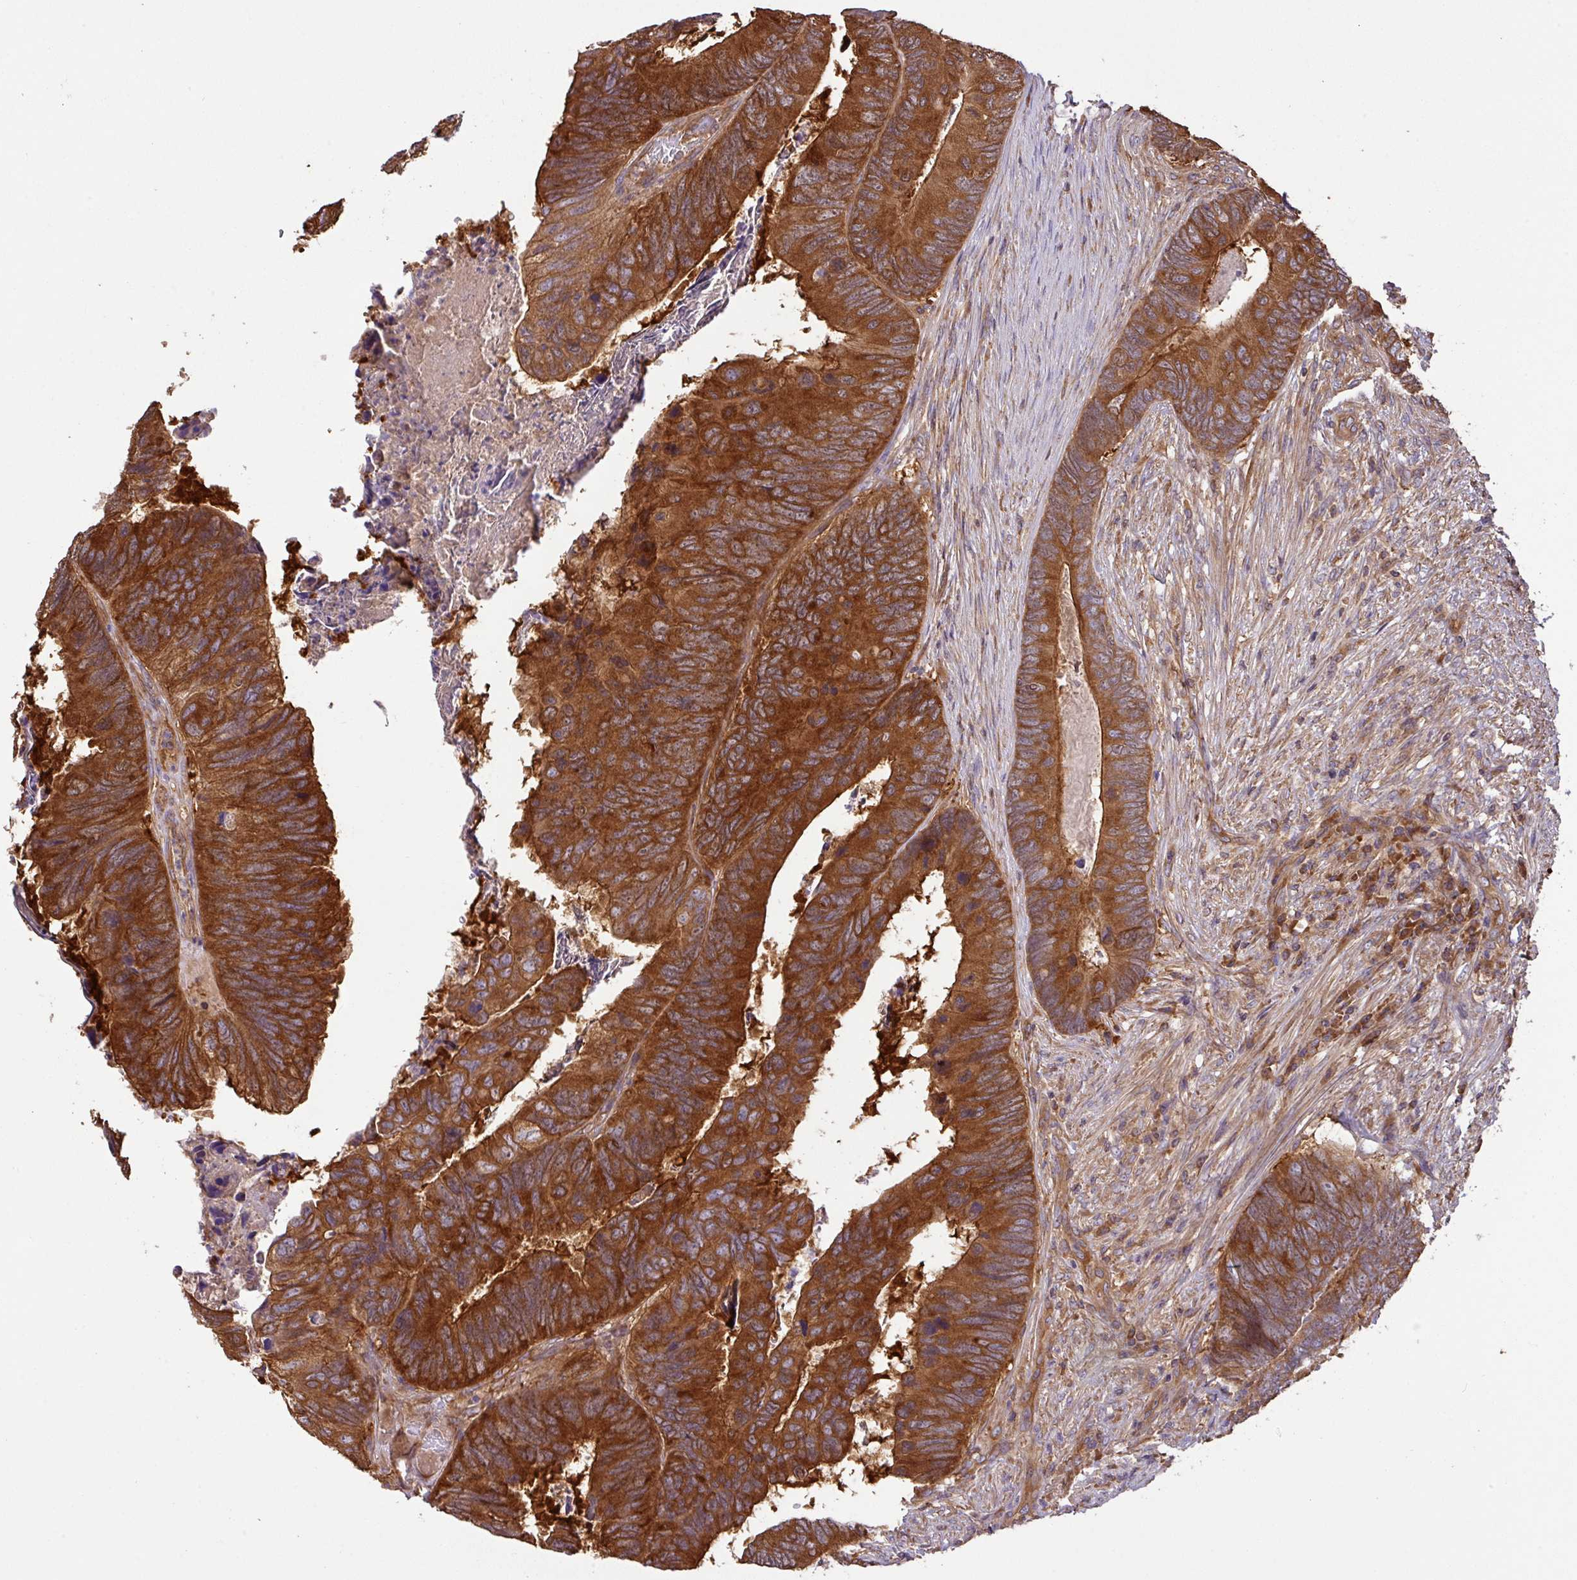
{"staining": {"intensity": "strong", "quantity": ">75%", "location": "cytoplasmic/membranous"}, "tissue": "colorectal cancer", "cell_type": "Tumor cells", "image_type": "cancer", "snomed": [{"axis": "morphology", "description": "Adenocarcinoma, NOS"}, {"axis": "topography", "description": "Colon"}], "caption": "Human colorectal cancer stained for a protein (brown) displays strong cytoplasmic/membranous positive expression in about >75% of tumor cells.", "gene": "GSPT1", "patient": {"sex": "female", "age": 67}}